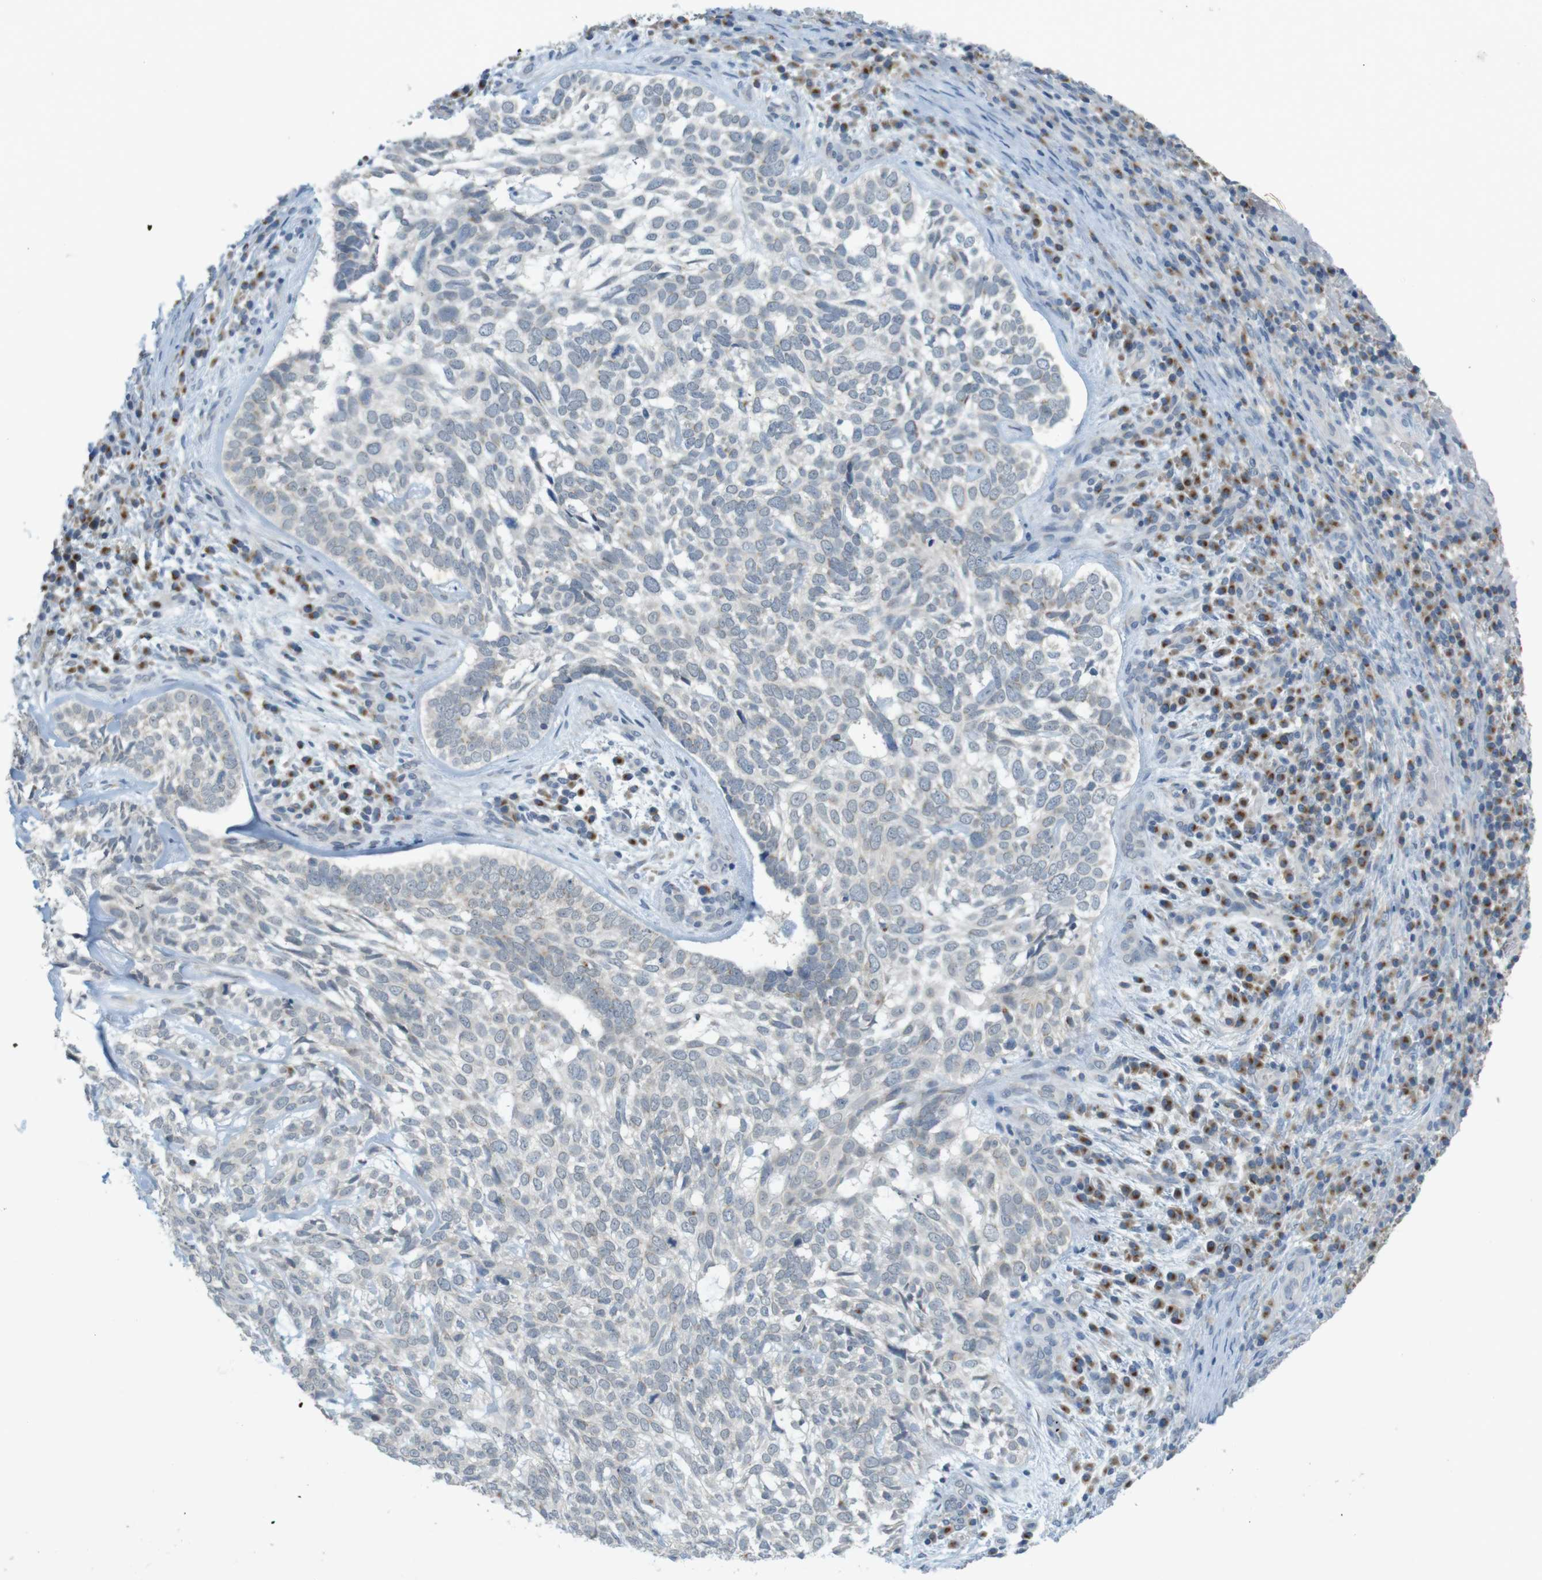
{"staining": {"intensity": "negative", "quantity": "none", "location": "none"}, "tissue": "skin cancer", "cell_type": "Tumor cells", "image_type": "cancer", "snomed": [{"axis": "morphology", "description": "Basal cell carcinoma"}, {"axis": "topography", "description": "Skin"}], "caption": "A high-resolution histopathology image shows immunohistochemistry staining of basal cell carcinoma (skin), which exhibits no significant expression in tumor cells. (Stains: DAB (3,3'-diaminobenzidine) immunohistochemistry with hematoxylin counter stain, Microscopy: brightfield microscopy at high magnification).", "gene": "YIPF3", "patient": {"sex": "male", "age": 72}}